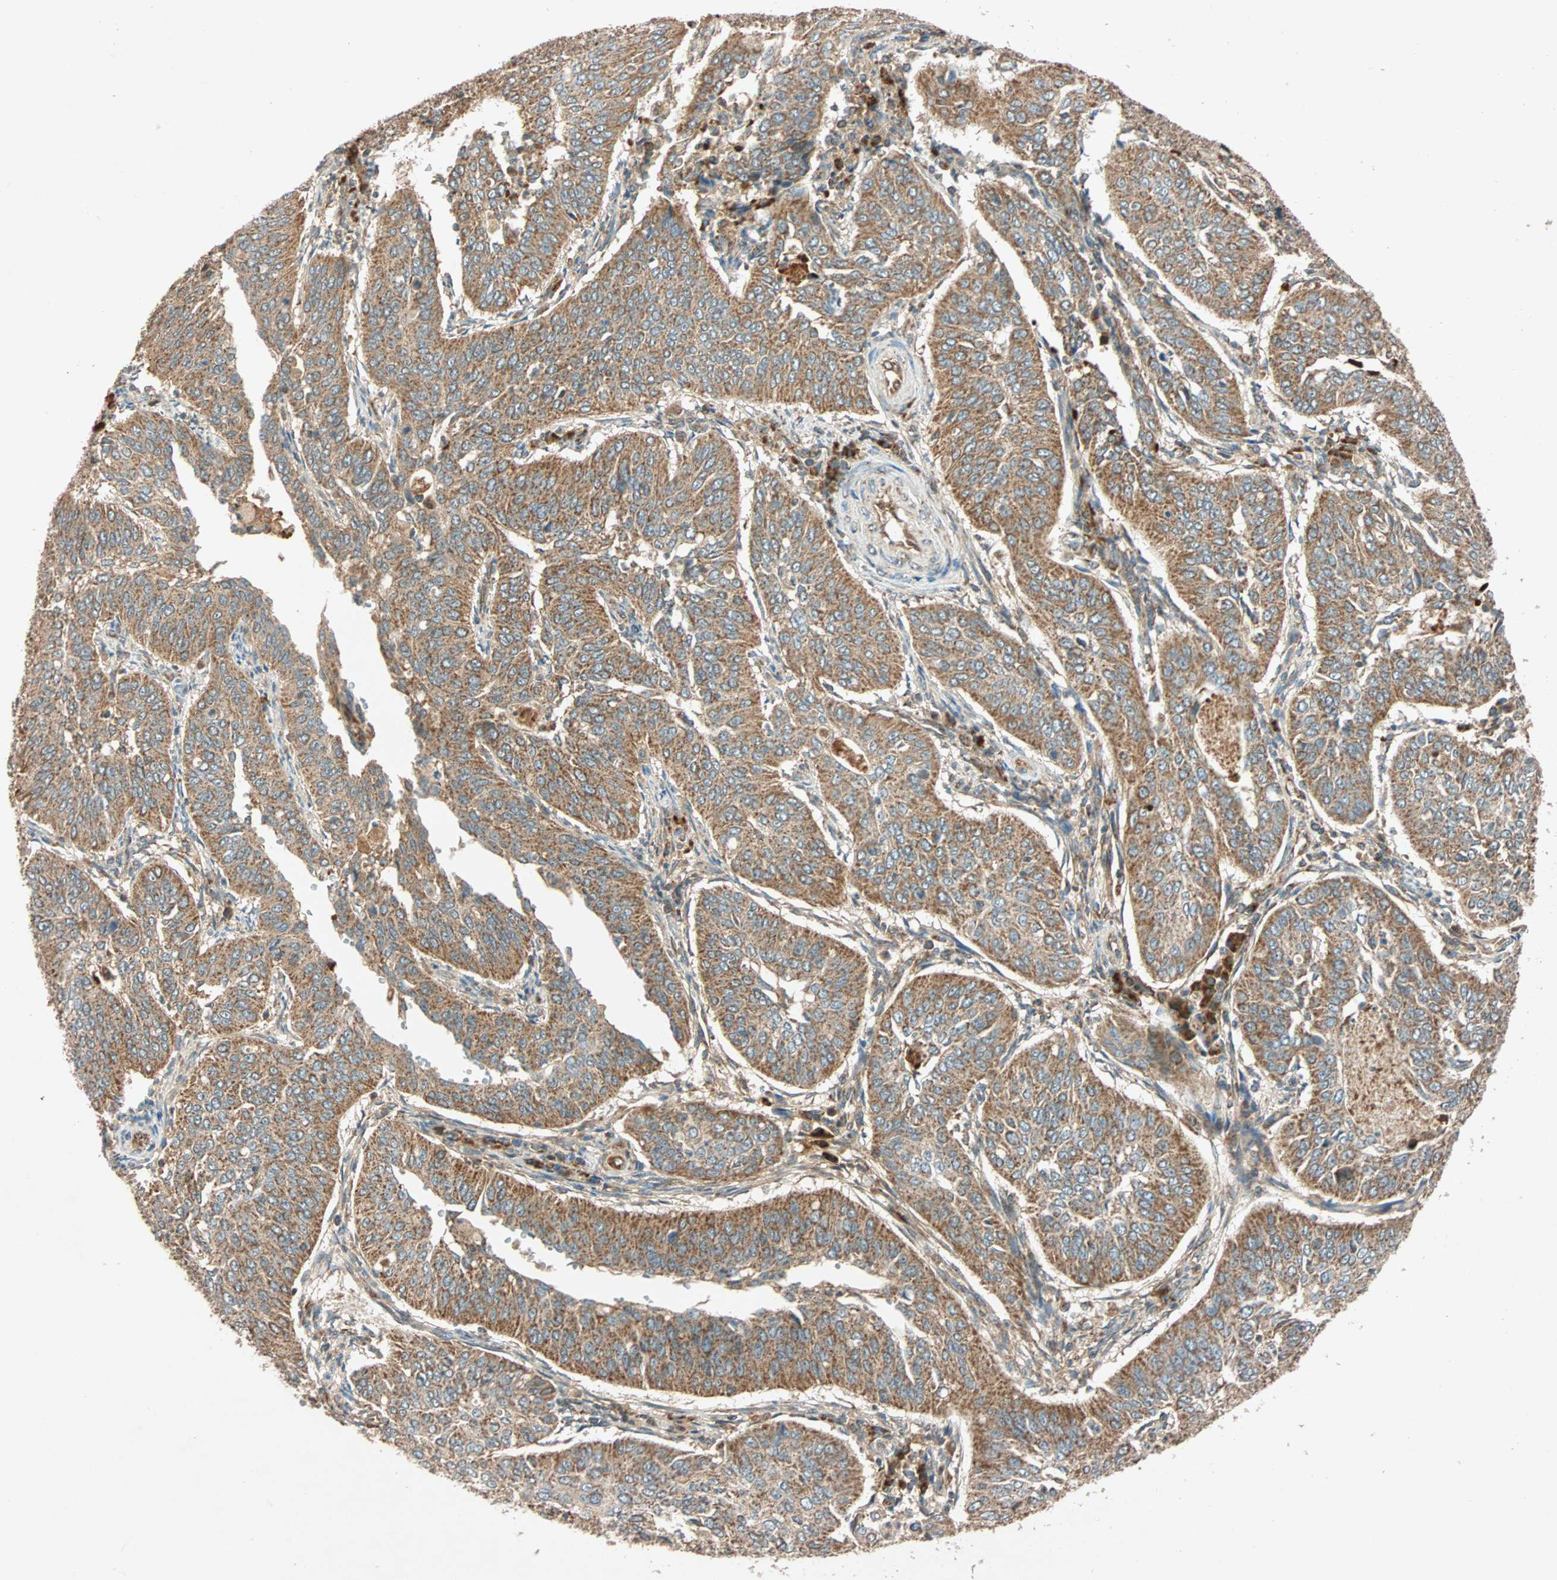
{"staining": {"intensity": "moderate", "quantity": ">75%", "location": "cytoplasmic/membranous"}, "tissue": "cervical cancer", "cell_type": "Tumor cells", "image_type": "cancer", "snomed": [{"axis": "morphology", "description": "Squamous cell carcinoma, NOS"}, {"axis": "topography", "description": "Cervix"}], "caption": "Cervical squamous cell carcinoma stained with a protein marker reveals moderate staining in tumor cells.", "gene": "MAPK1", "patient": {"sex": "female", "age": 39}}